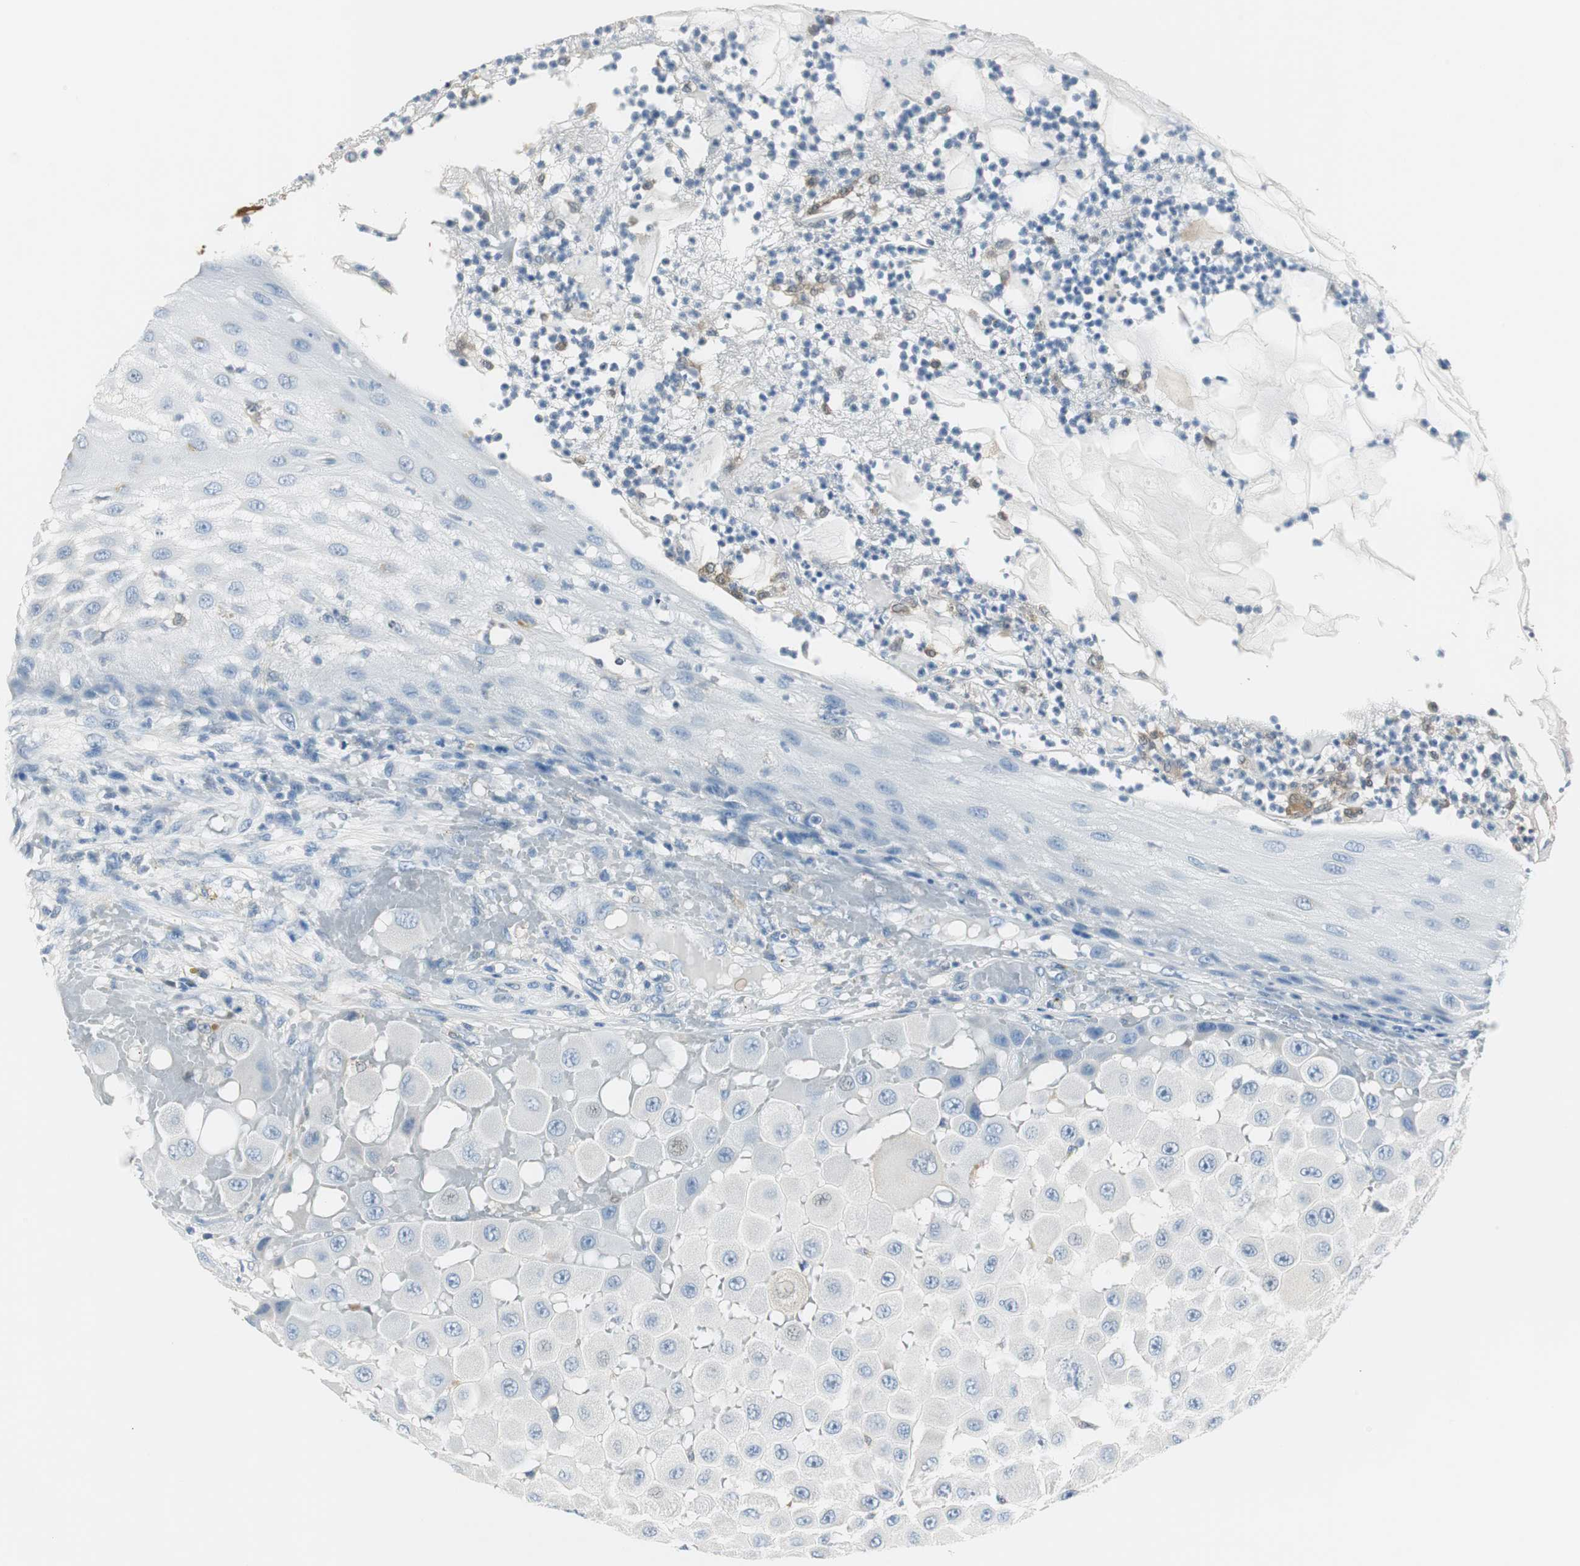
{"staining": {"intensity": "negative", "quantity": "none", "location": "none"}, "tissue": "melanoma", "cell_type": "Tumor cells", "image_type": "cancer", "snomed": [{"axis": "morphology", "description": "Malignant melanoma, NOS"}, {"axis": "topography", "description": "Skin"}], "caption": "Immunohistochemistry of malignant melanoma displays no positivity in tumor cells.", "gene": "FBP1", "patient": {"sex": "female", "age": 81}}